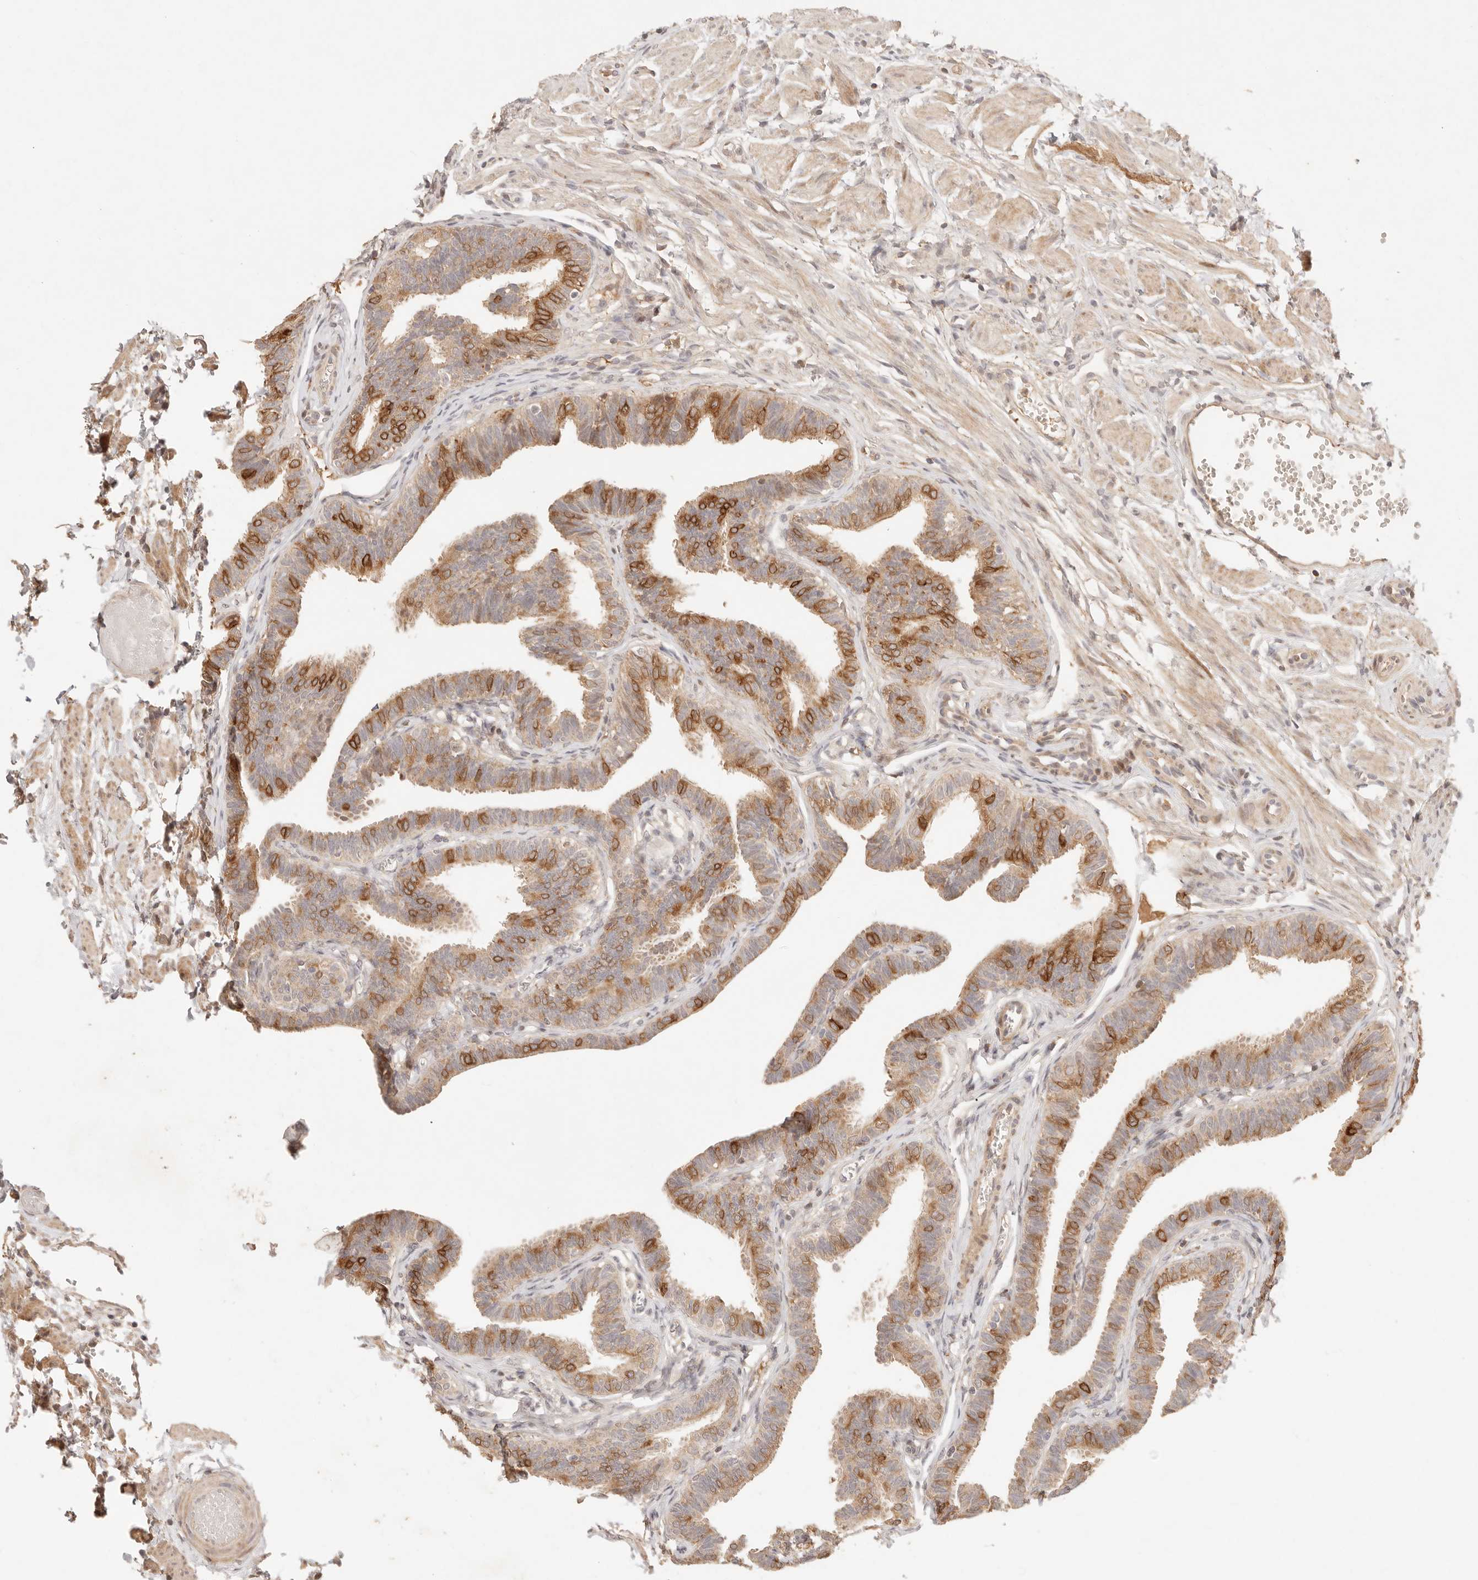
{"staining": {"intensity": "moderate", "quantity": ">75%", "location": "cytoplasmic/membranous"}, "tissue": "fallopian tube", "cell_type": "Glandular cells", "image_type": "normal", "snomed": [{"axis": "morphology", "description": "Normal tissue, NOS"}, {"axis": "topography", "description": "Fallopian tube"}, {"axis": "topography", "description": "Ovary"}], "caption": "Protein staining of unremarkable fallopian tube shows moderate cytoplasmic/membranous staining in about >75% of glandular cells. Nuclei are stained in blue.", "gene": "PHLDA3", "patient": {"sex": "female", "age": 23}}